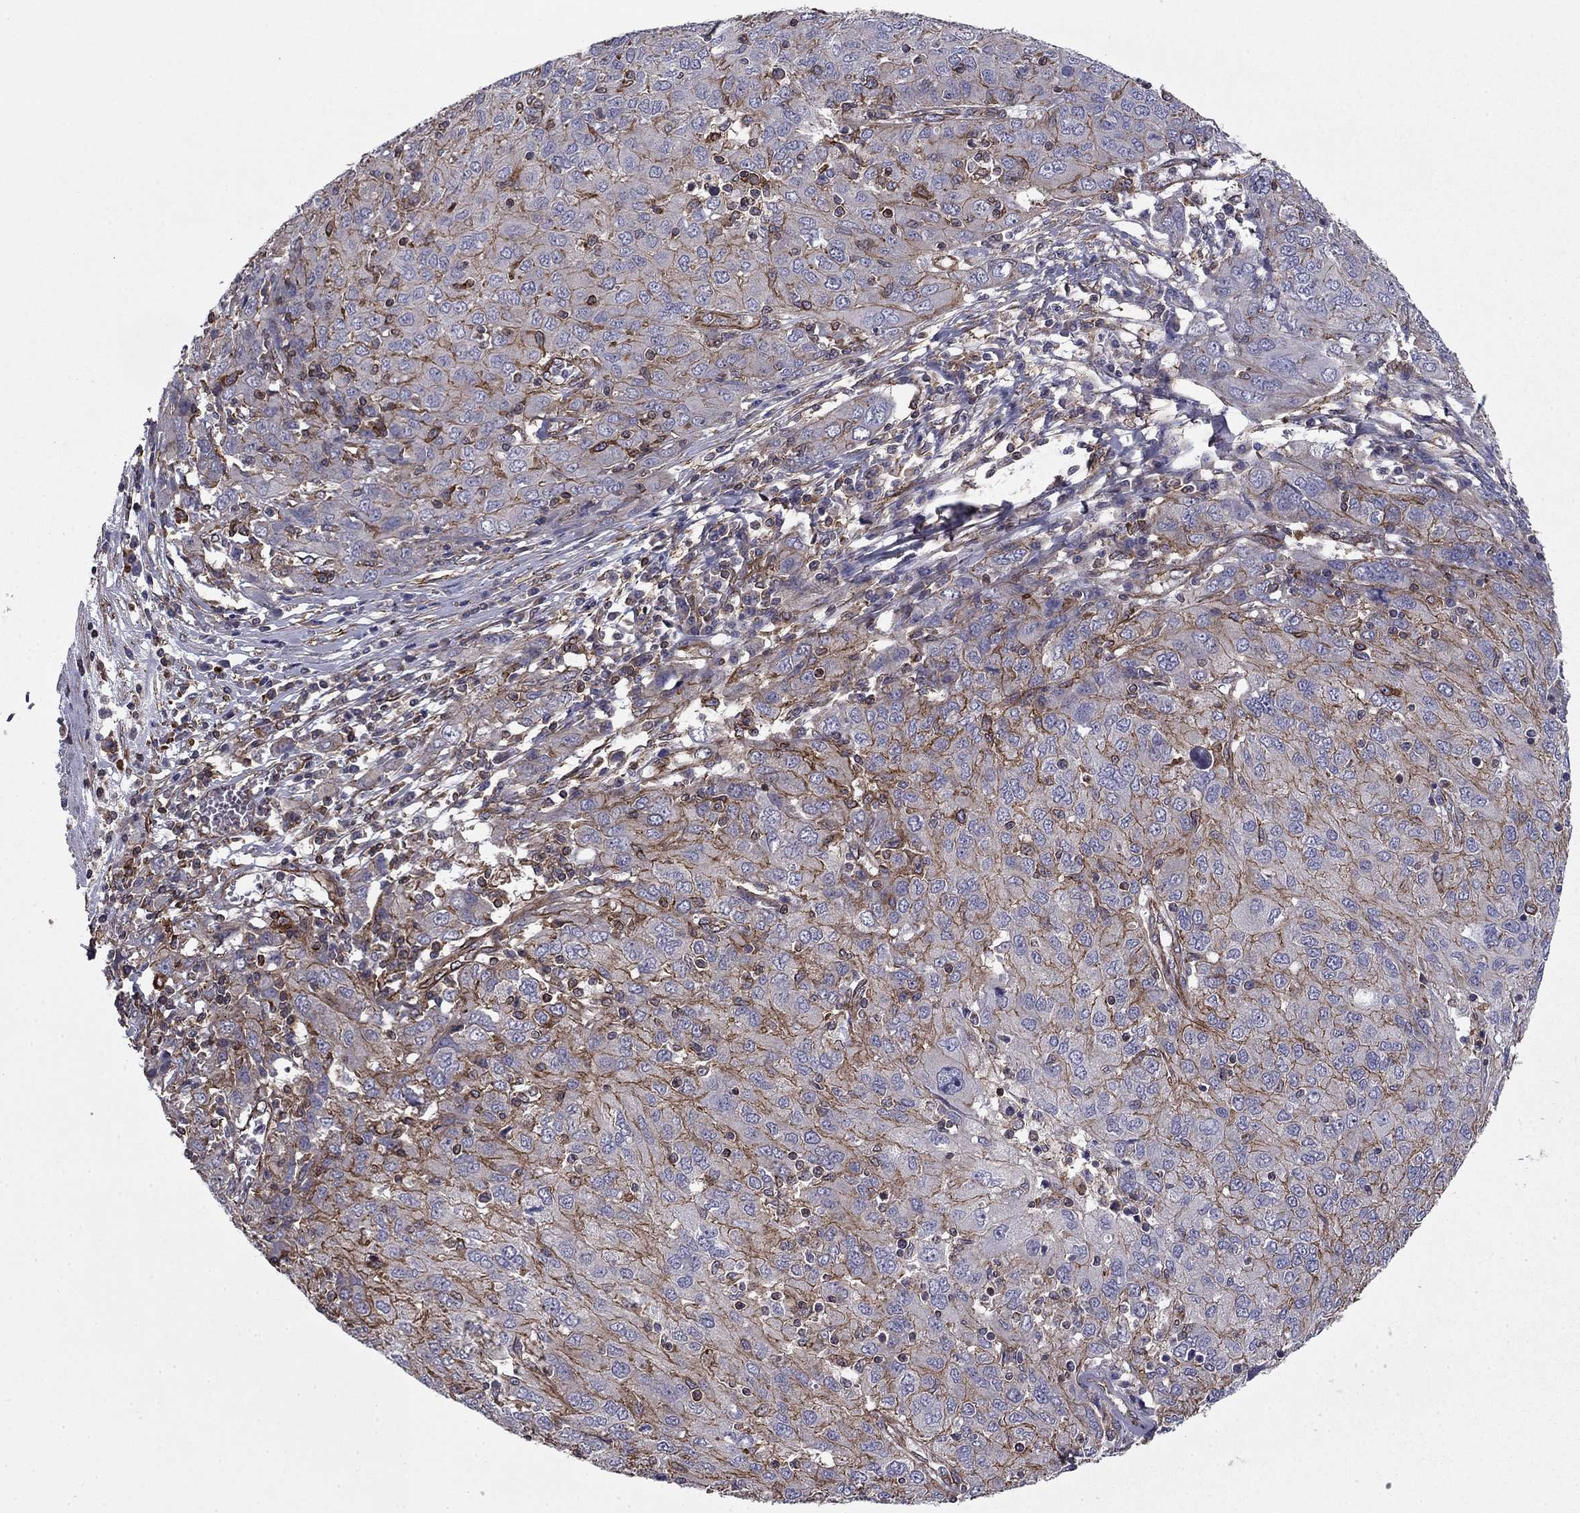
{"staining": {"intensity": "moderate", "quantity": "25%-75%", "location": "cytoplasmic/membranous"}, "tissue": "ovarian cancer", "cell_type": "Tumor cells", "image_type": "cancer", "snomed": [{"axis": "morphology", "description": "Carcinoma, endometroid"}, {"axis": "topography", "description": "Ovary"}], "caption": "An image of human ovarian endometroid carcinoma stained for a protein displays moderate cytoplasmic/membranous brown staining in tumor cells.", "gene": "SHMT1", "patient": {"sex": "female", "age": 50}}